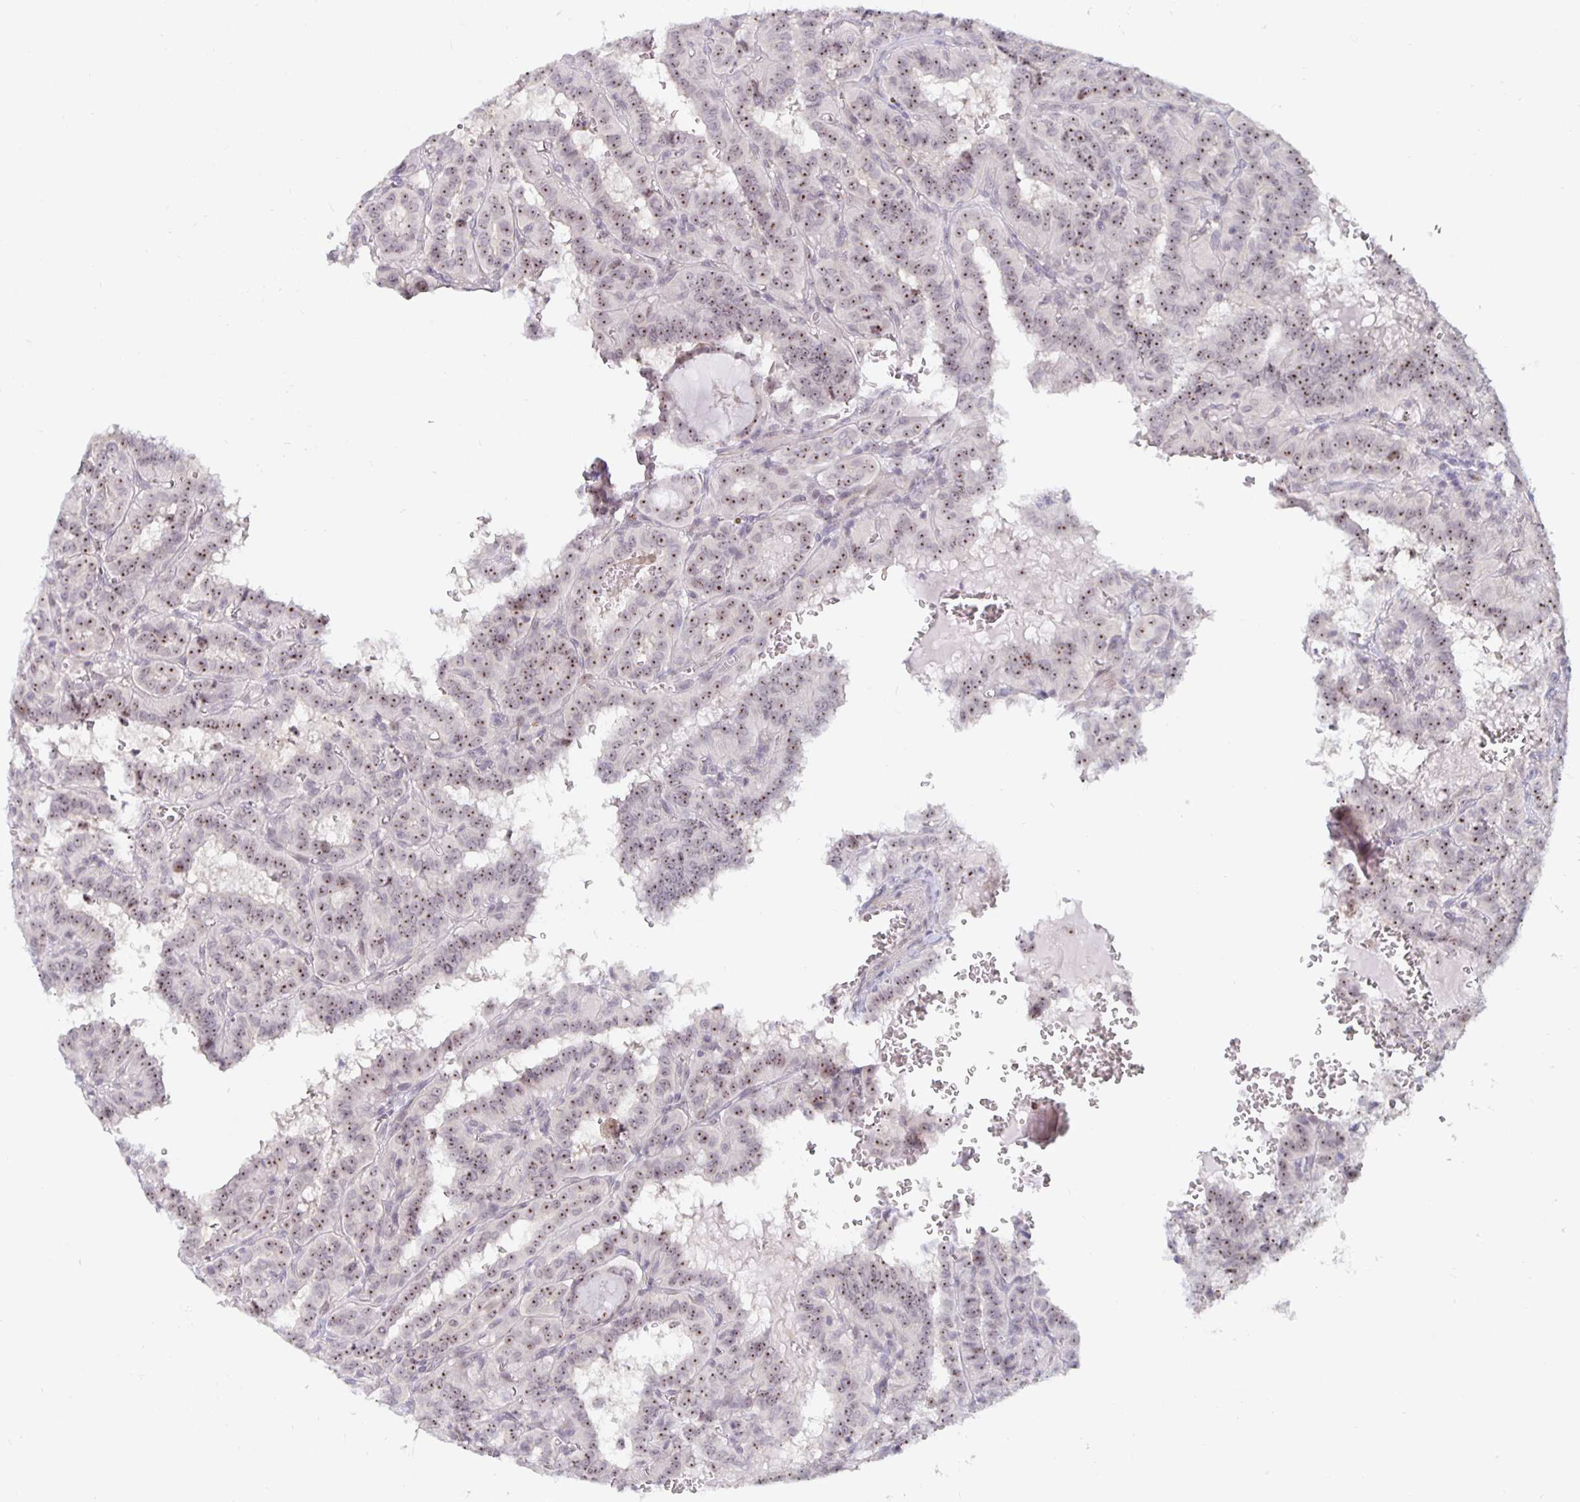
{"staining": {"intensity": "moderate", "quantity": ">75%", "location": "nuclear"}, "tissue": "thyroid cancer", "cell_type": "Tumor cells", "image_type": "cancer", "snomed": [{"axis": "morphology", "description": "Papillary adenocarcinoma, NOS"}, {"axis": "topography", "description": "Thyroid gland"}], "caption": "DAB (3,3'-diaminobenzidine) immunohistochemical staining of human thyroid papillary adenocarcinoma demonstrates moderate nuclear protein staining in about >75% of tumor cells.", "gene": "NUP85", "patient": {"sex": "female", "age": 21}}